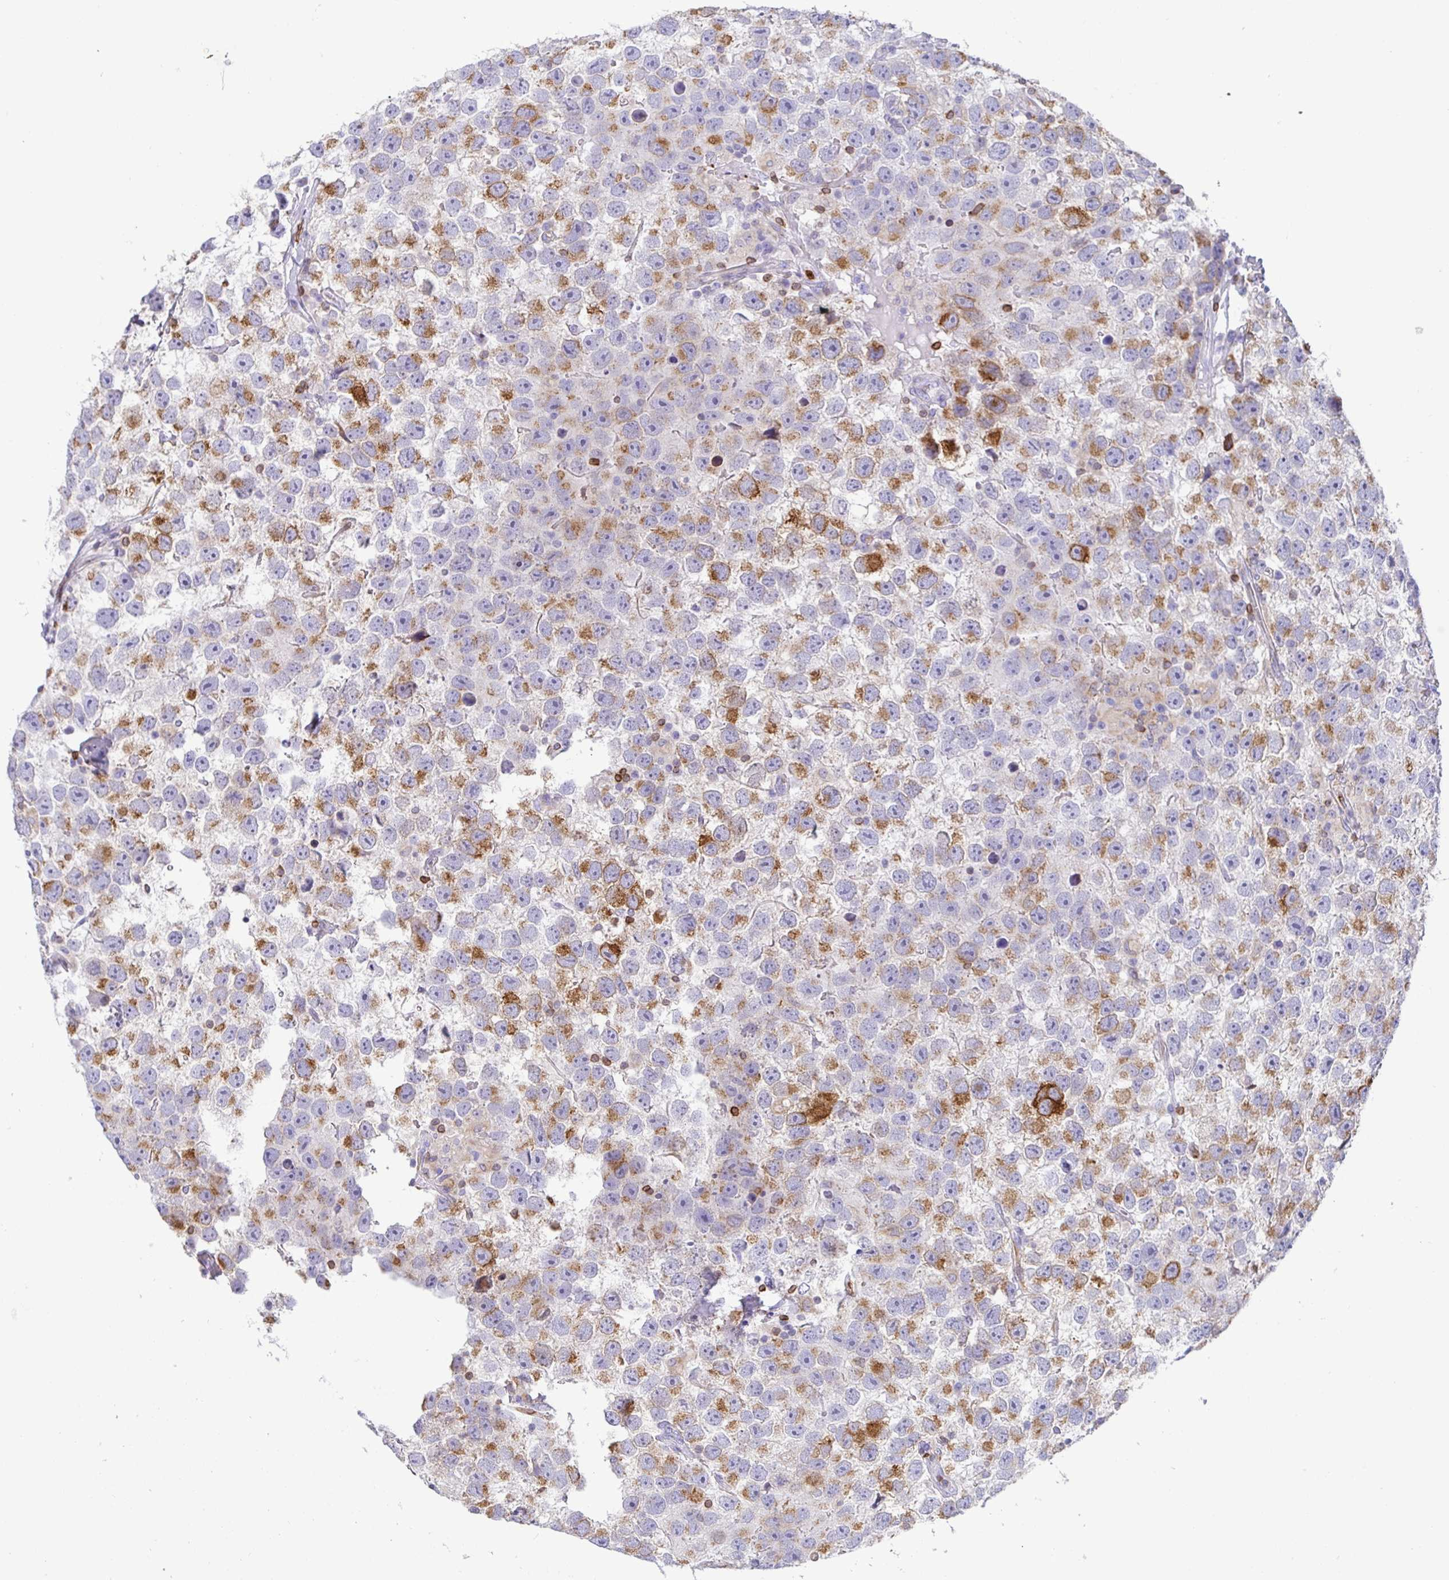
{"staining": {"intensity": "moderate", "quantity": "25%-75%", "location": "cytoplasmic/membranous"}, "tissue": "testis cancer", "cell_type": "Tumor cells", "image_type": "cancer", "snomed": [{"axis": "morphology", "description": "Seminoma, NOS"}, {"axis": "topography", "description": "Testis"}], "caption": "Testis cancer tissue exhibits moderate cytoplasmic/membranous positivity in approximately 25%-75% of tumor cells, visualized by immunohistochemistry.", "gene": "TP53I11", "patient": {"sex": "male", "age": 26}}